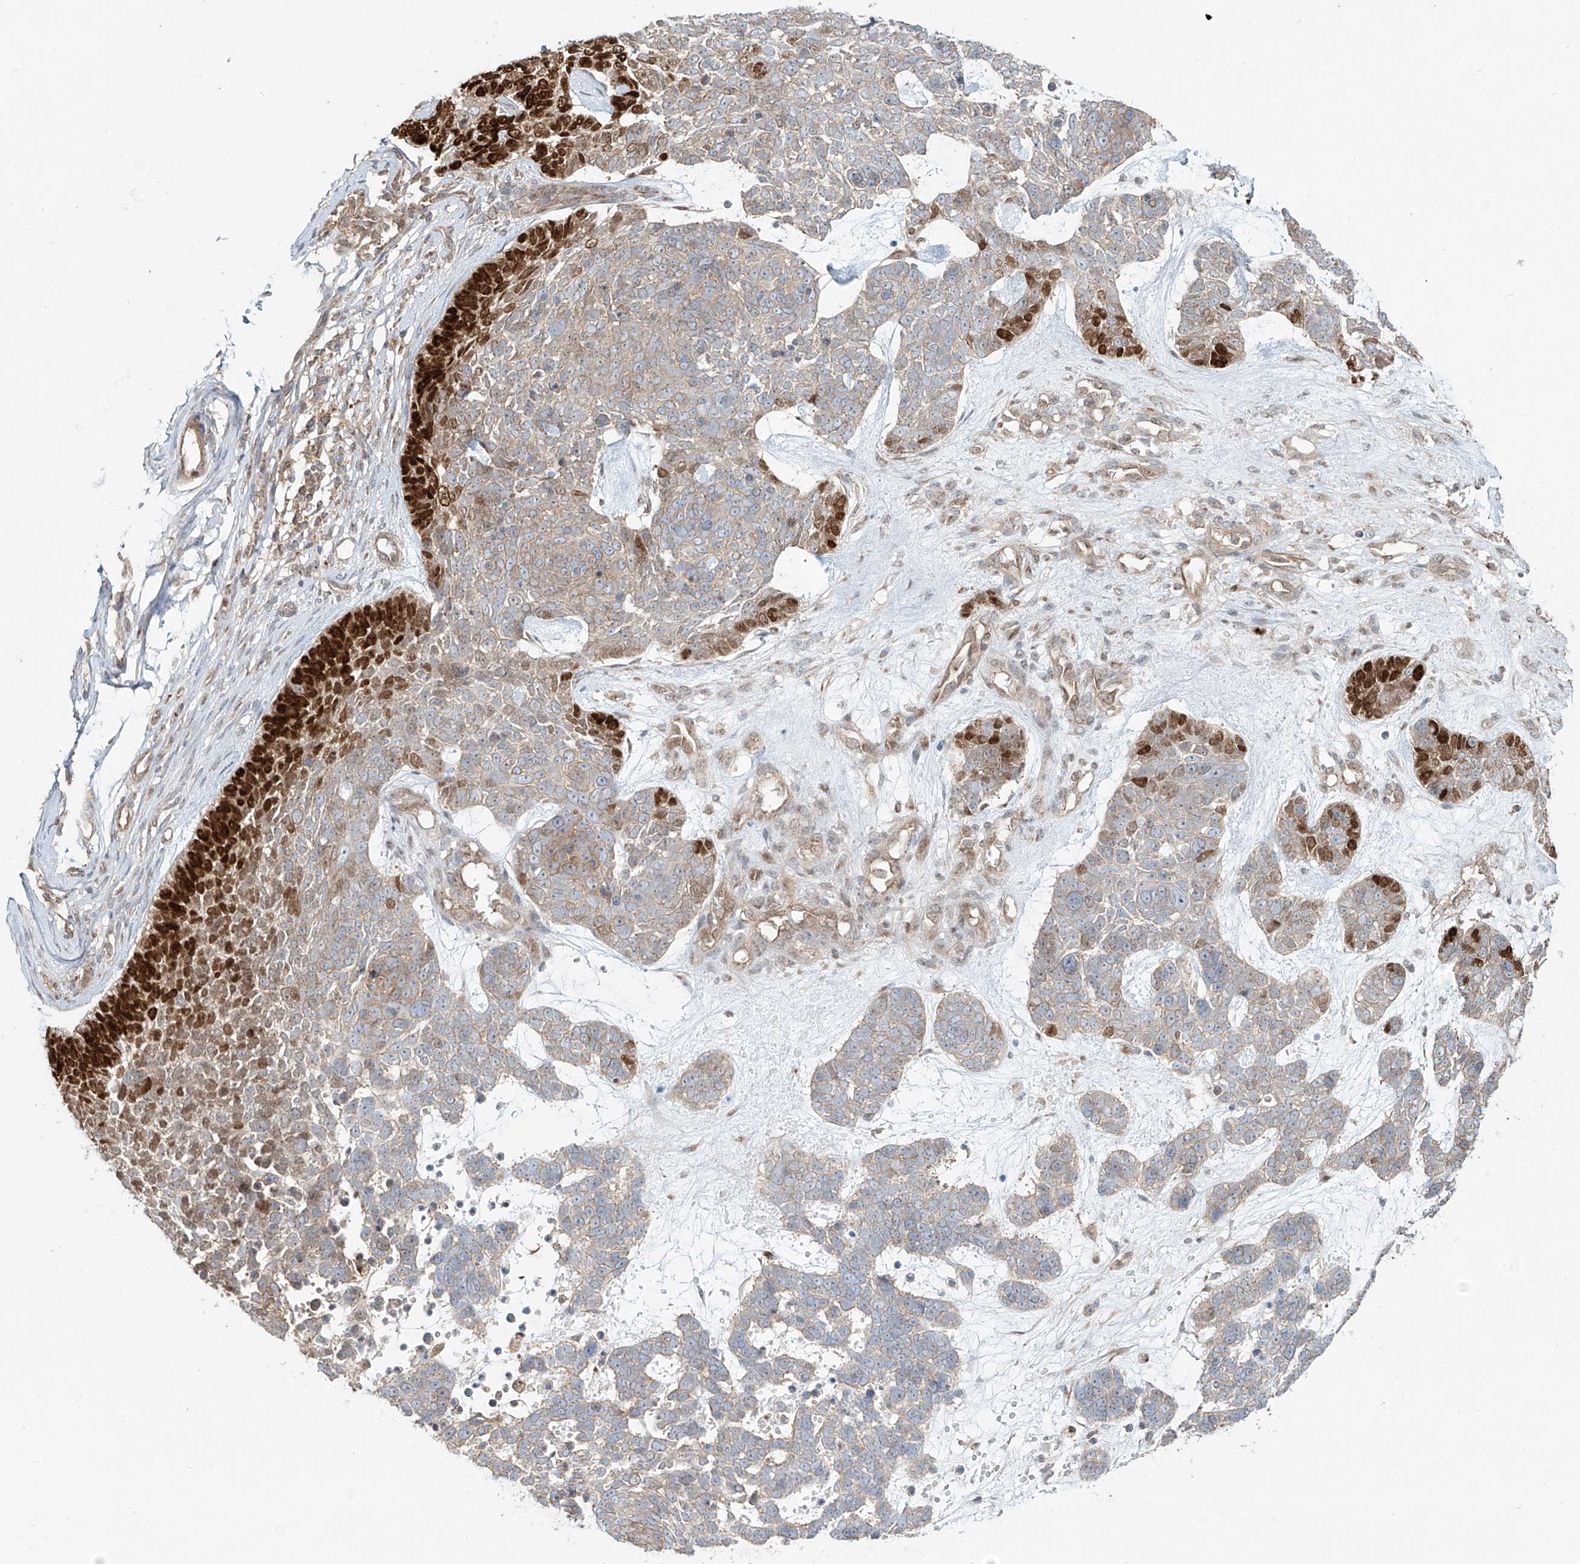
{"staining": {"intensity": "strong", "quantity": "25%-75%", "location": "cytoplasmic/membranous,nuclear"}, "tissue": "skin cancer", "cell_type": "Tumor cells", "image_type": "cancer", "snomed": [{"axis": "morphology", "description": "Basal cell carcinoma"}, {"axis": "topography", "description": "Skin"}], "caption": "Basal cell carcinoma (skin) stained with a protein marker shows strong staining in tumor cells.", "gene": "CUX1", "patient": {"sex": "female", "age": 81}}